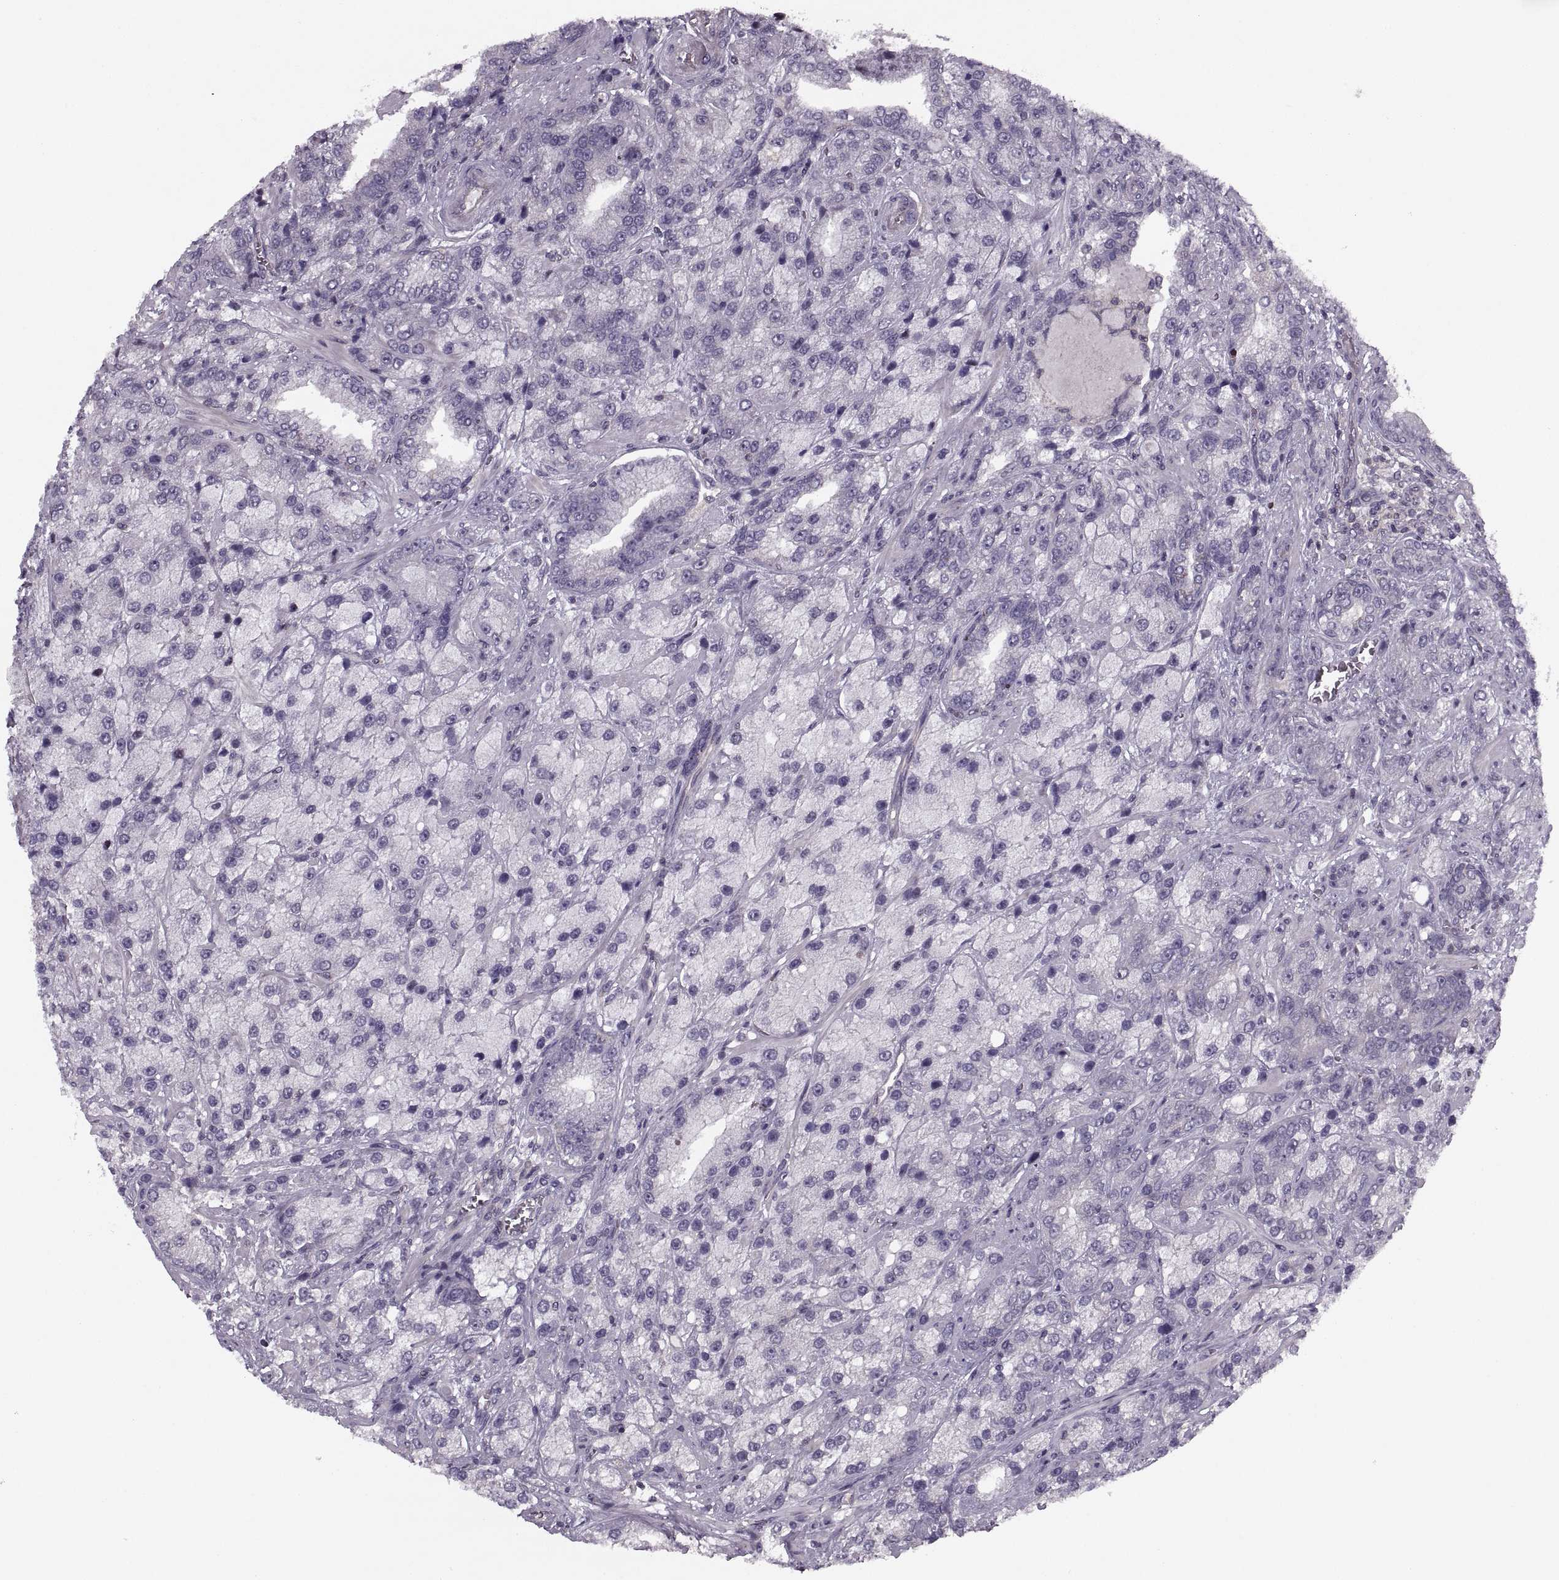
{"staining": {"intensity": "negative", "quantity": "none", "location": "none"}, "tissue": "prostate cancer", "cell_type": "Tumor cells", "image_type": "cancer", "snomed": [{"axis": "morphology", "description": "Adenocarcinoma, NOS"}, {"axis": "topography", "description": "Prostate"}], "caption": "This is a photomicrograph of immunohistochemistry (IHC) staining of prostate adenocarcinoma, which shows no expression in tumor cells. The staining is performed using DAB (3,3'-diaminobenzidine) brown chromogen with nuclei counter-stained in using hematoxylin.", "gene": "LUZP2", "patient": {"sex": "male", "age": 63}}